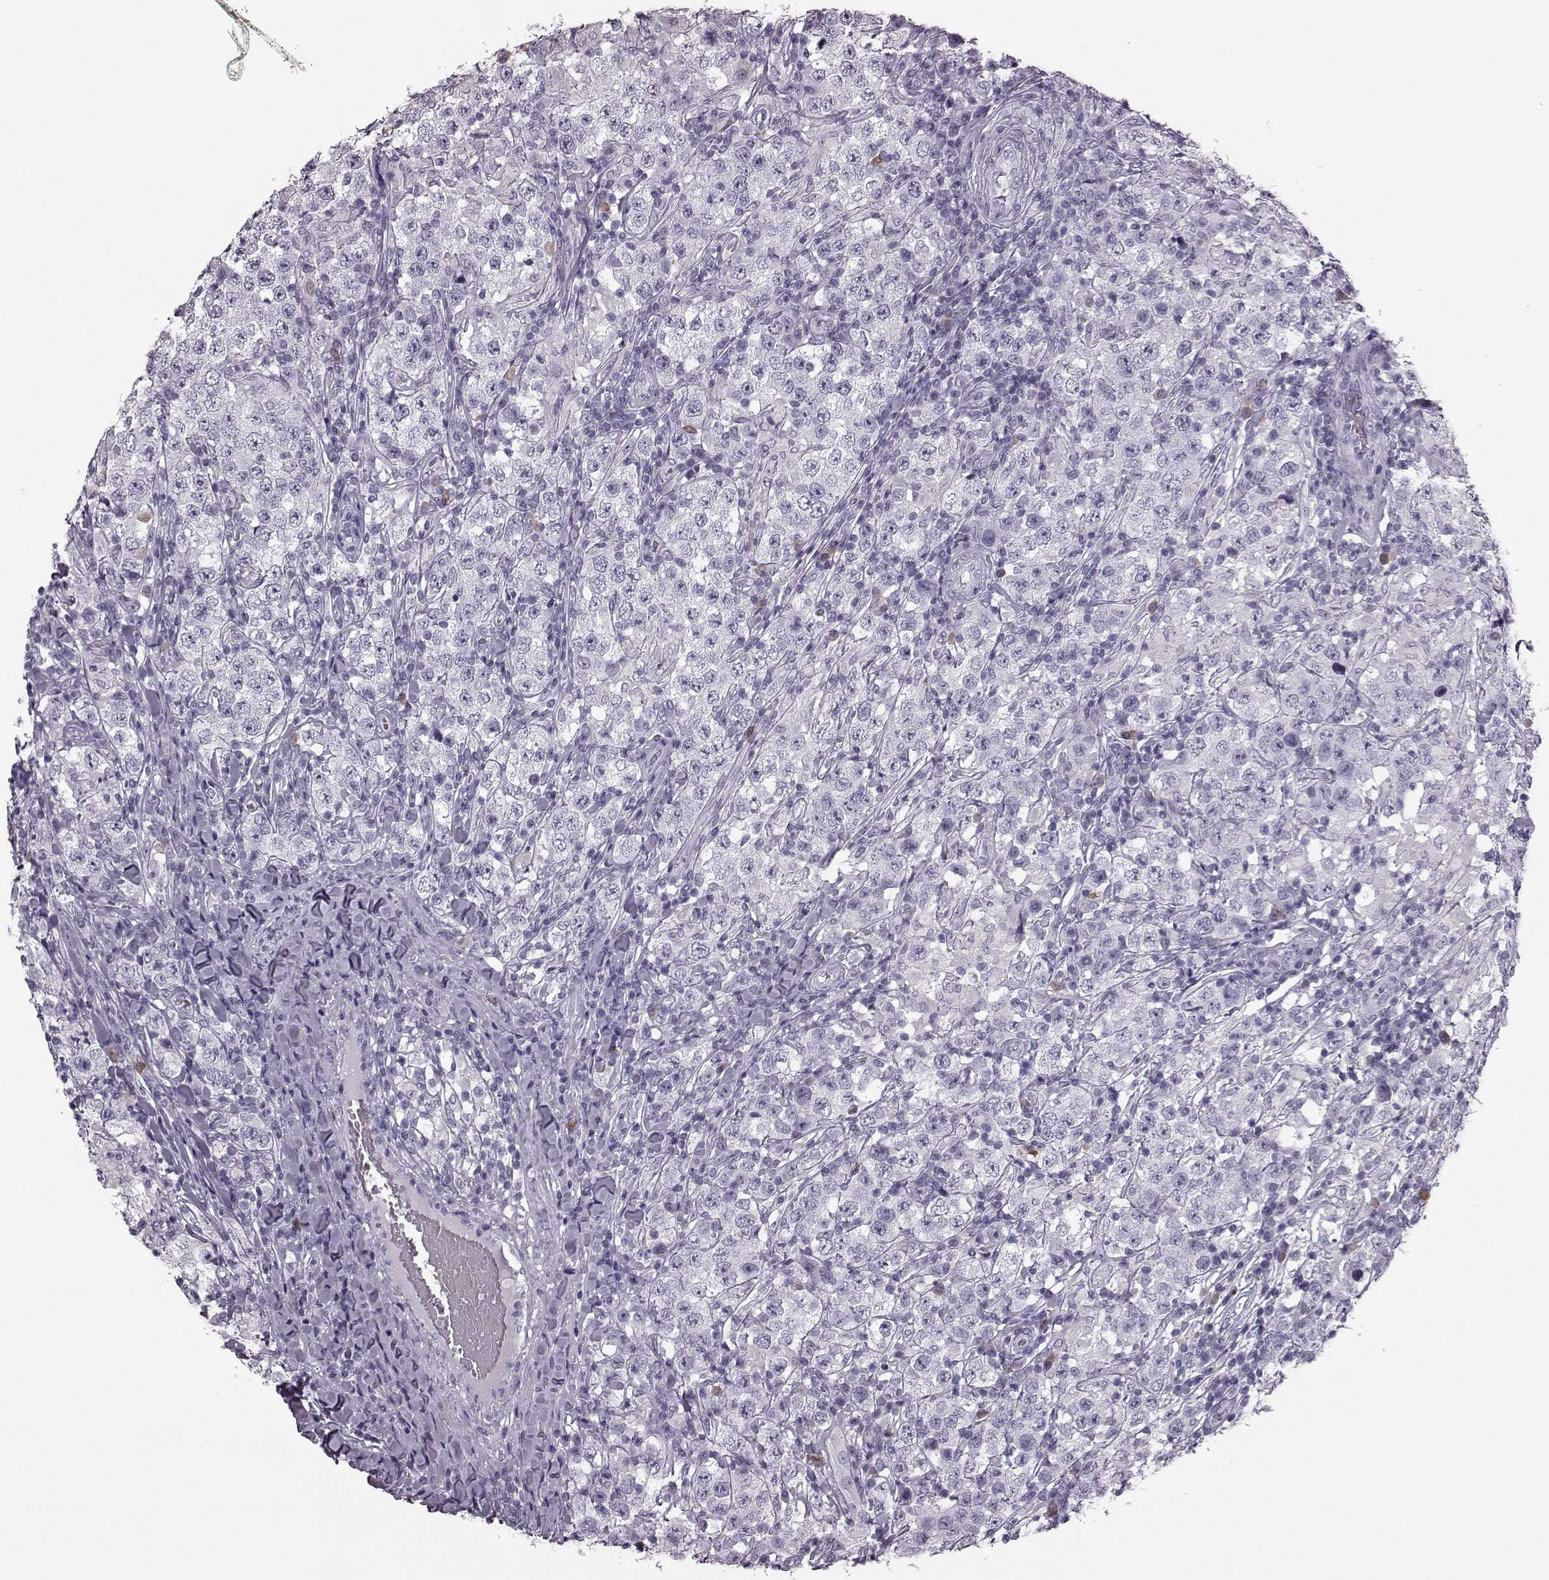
{"staining": {"intensity": "negative", "quantity": "none", "location": "none"}, "tissue": "testis cancer", "cell_type": "Tumor cells", "image_type": "cancer", "snomed": [{"axis": "morphology", "description": "Seminoma, NOS"}, {"axis": "morphology", "description": "Carcinoma, Embryonal, NOS"}, {"axis": "topography", "description": "Testis"}], "caption": "Tumor cells are negative for brown protein staining in testis embryonal carcinoma. (Brightfield microscopy of DAB IHC at high magnification).", "gene": "JSRP1", "patient": {"sex": "male", "age": 41}}